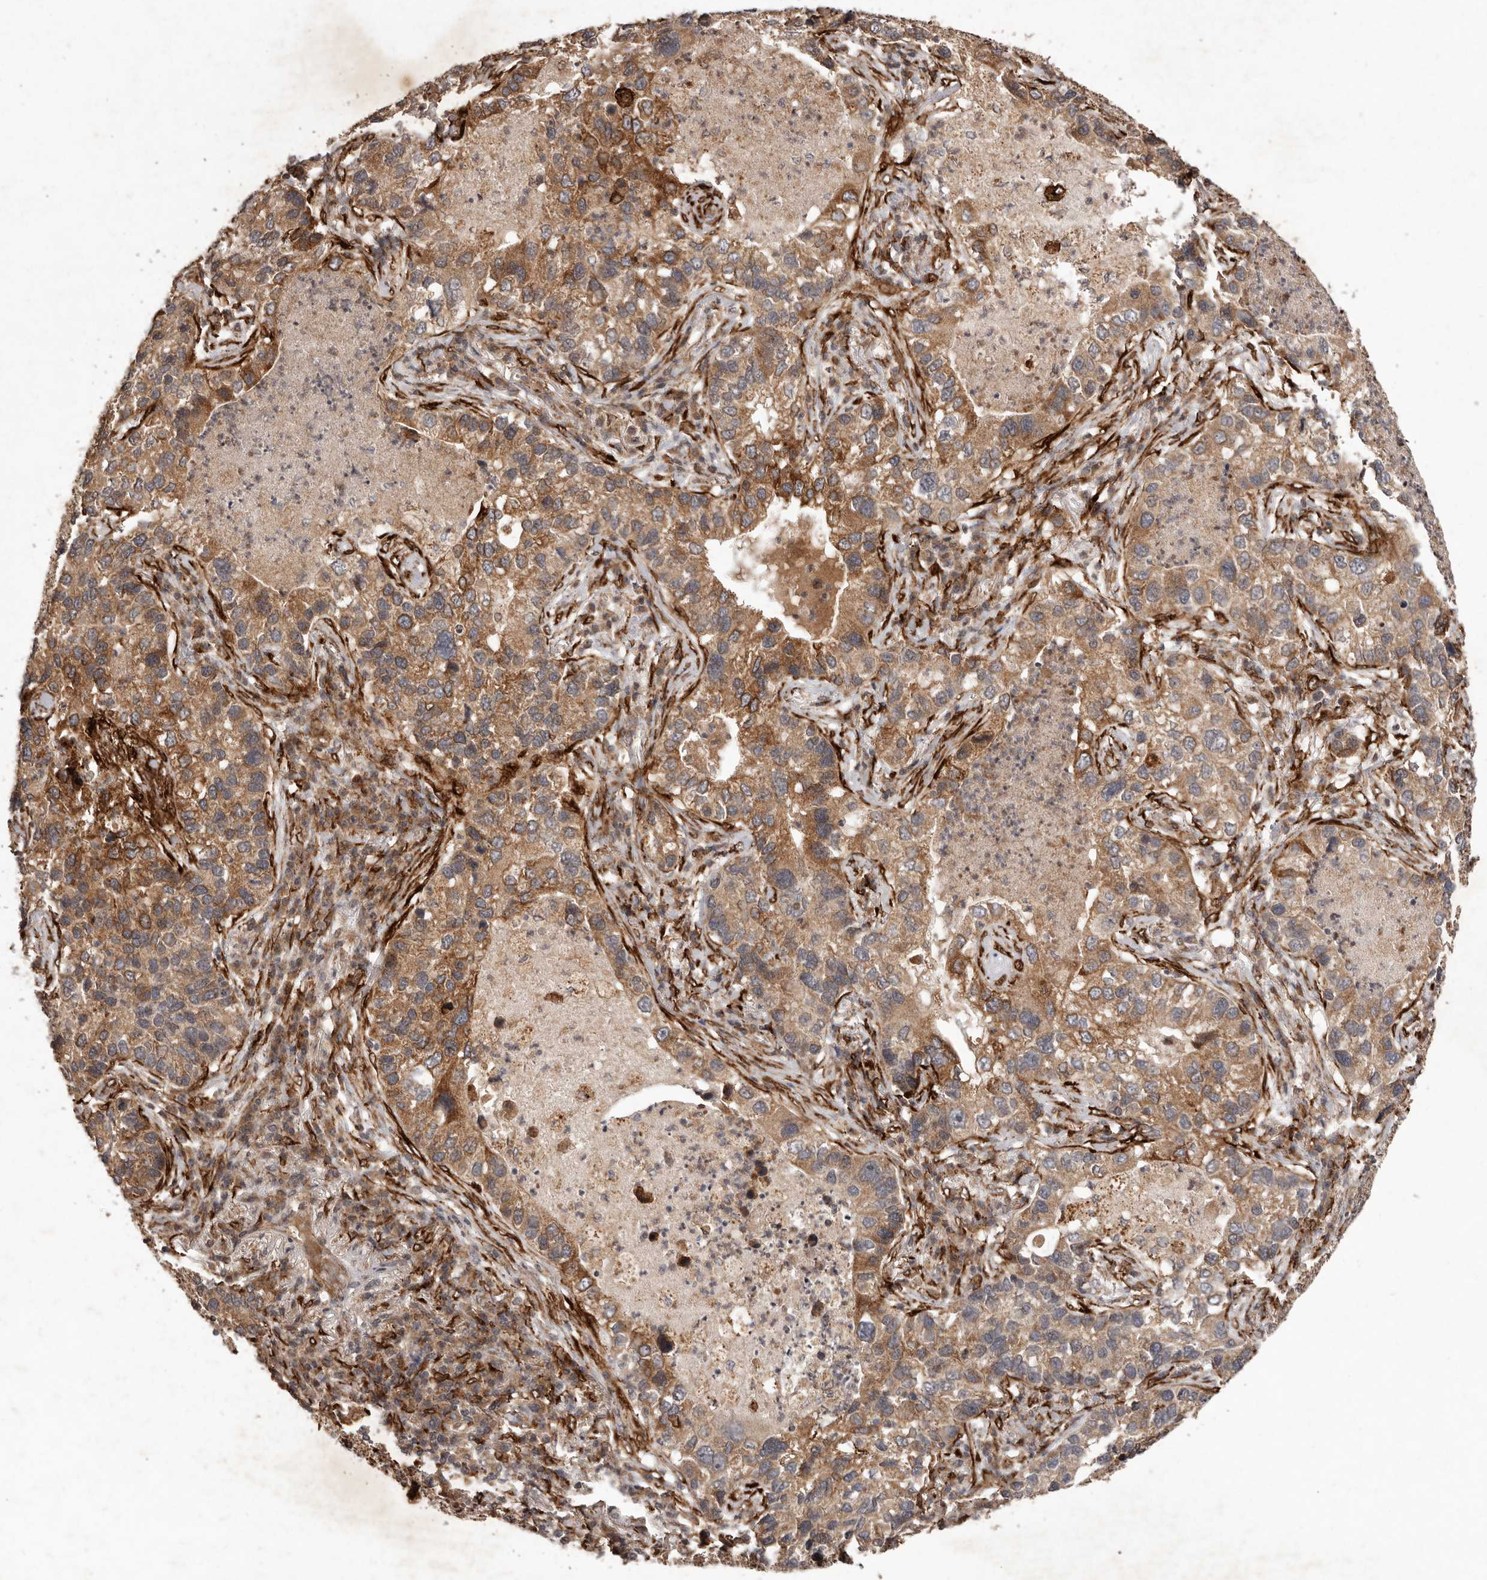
{"staining": {"intensity": "moderate", "quantity": ">75%", "location": "cytoplasmic/membranous"}, "tissue": "lung cancer", "cell_type": "Tumor cells", "image_type": "cancer", "snomed": [{"axis": "morphology", "description": "Normal tissue, NOS"}, {"axis": "morphology", "description": "Adenocarcinoma, NOS"}, {"axis": "topography", "description": "Bronchus"}, {"axis": "topography", "description": "Lung"}], "caption": "A brown stain shows moderate cytoplasmic/membranous positivity of a protein in adenocarcinoma (lung) tumor cells. The staining is performed using DAB (3,3'-diaminobenzidine) brown chromogen to label protein expression. The nuclei are counter-stained blue using hematoxylin.", "gene": "PLOD2", "patient": {"sex": "male", "age": 54}}